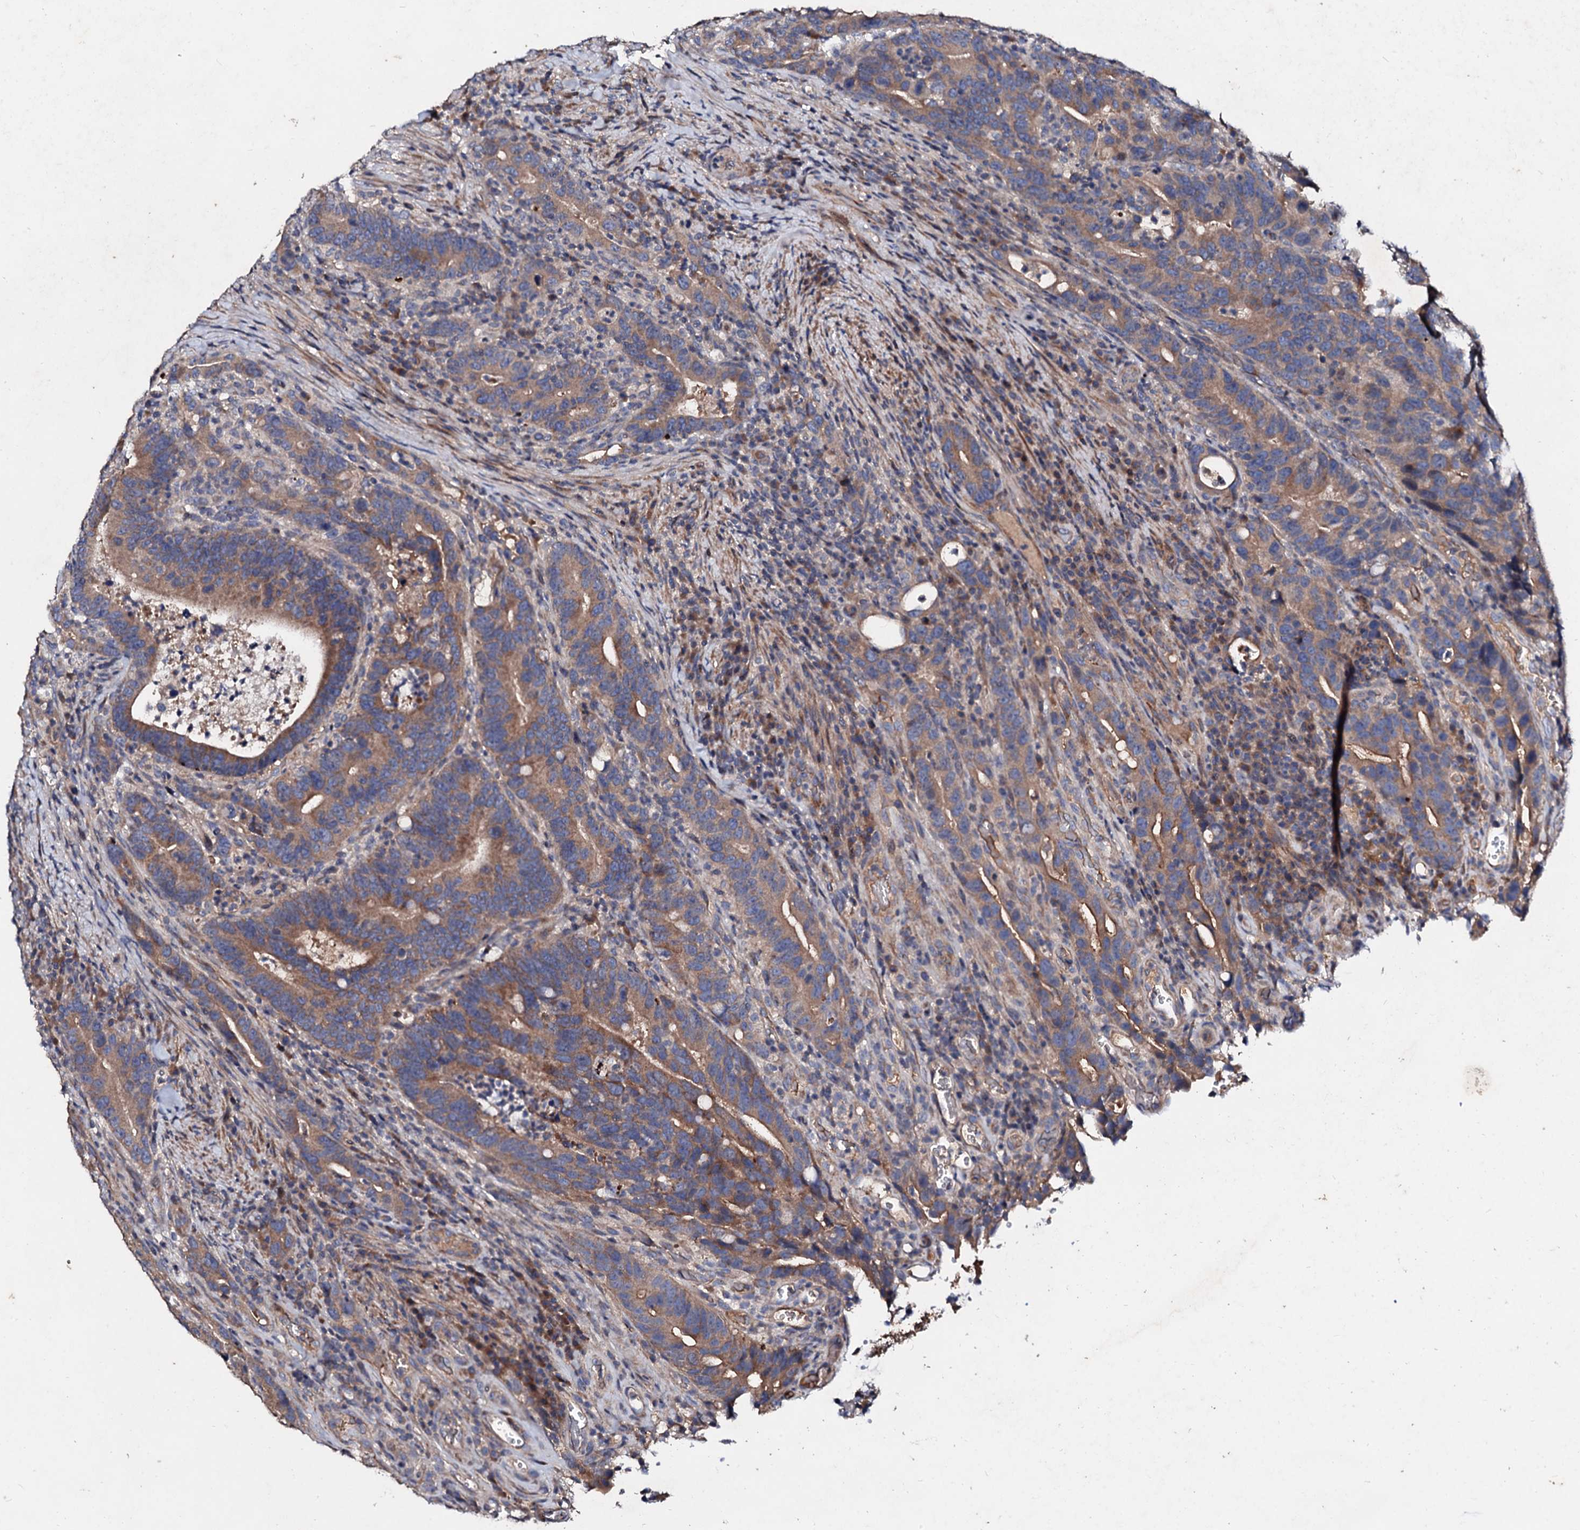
{"staining": {"intensity": "moderate", "quantity": ">75%", "location": "cytoplasmic/membranous"}, "tissue": "colorectal cancer", "cell_type": "Tumor cells", "image_type": "cancer", "snomed": [{"axis": "morphology", "description": "Adenocarcinoma, NOS"}, {"axis": "topography", "description": "Colon"}], "caption": "This histopathology image shows immunohistochemistry staining of colorectal cancer, with medium moderate cytoplasmic/membranous positivity in about >75% of tumor cells.", "gene": "FIBIN", "patient": {"sex": "female", "age": 66}}